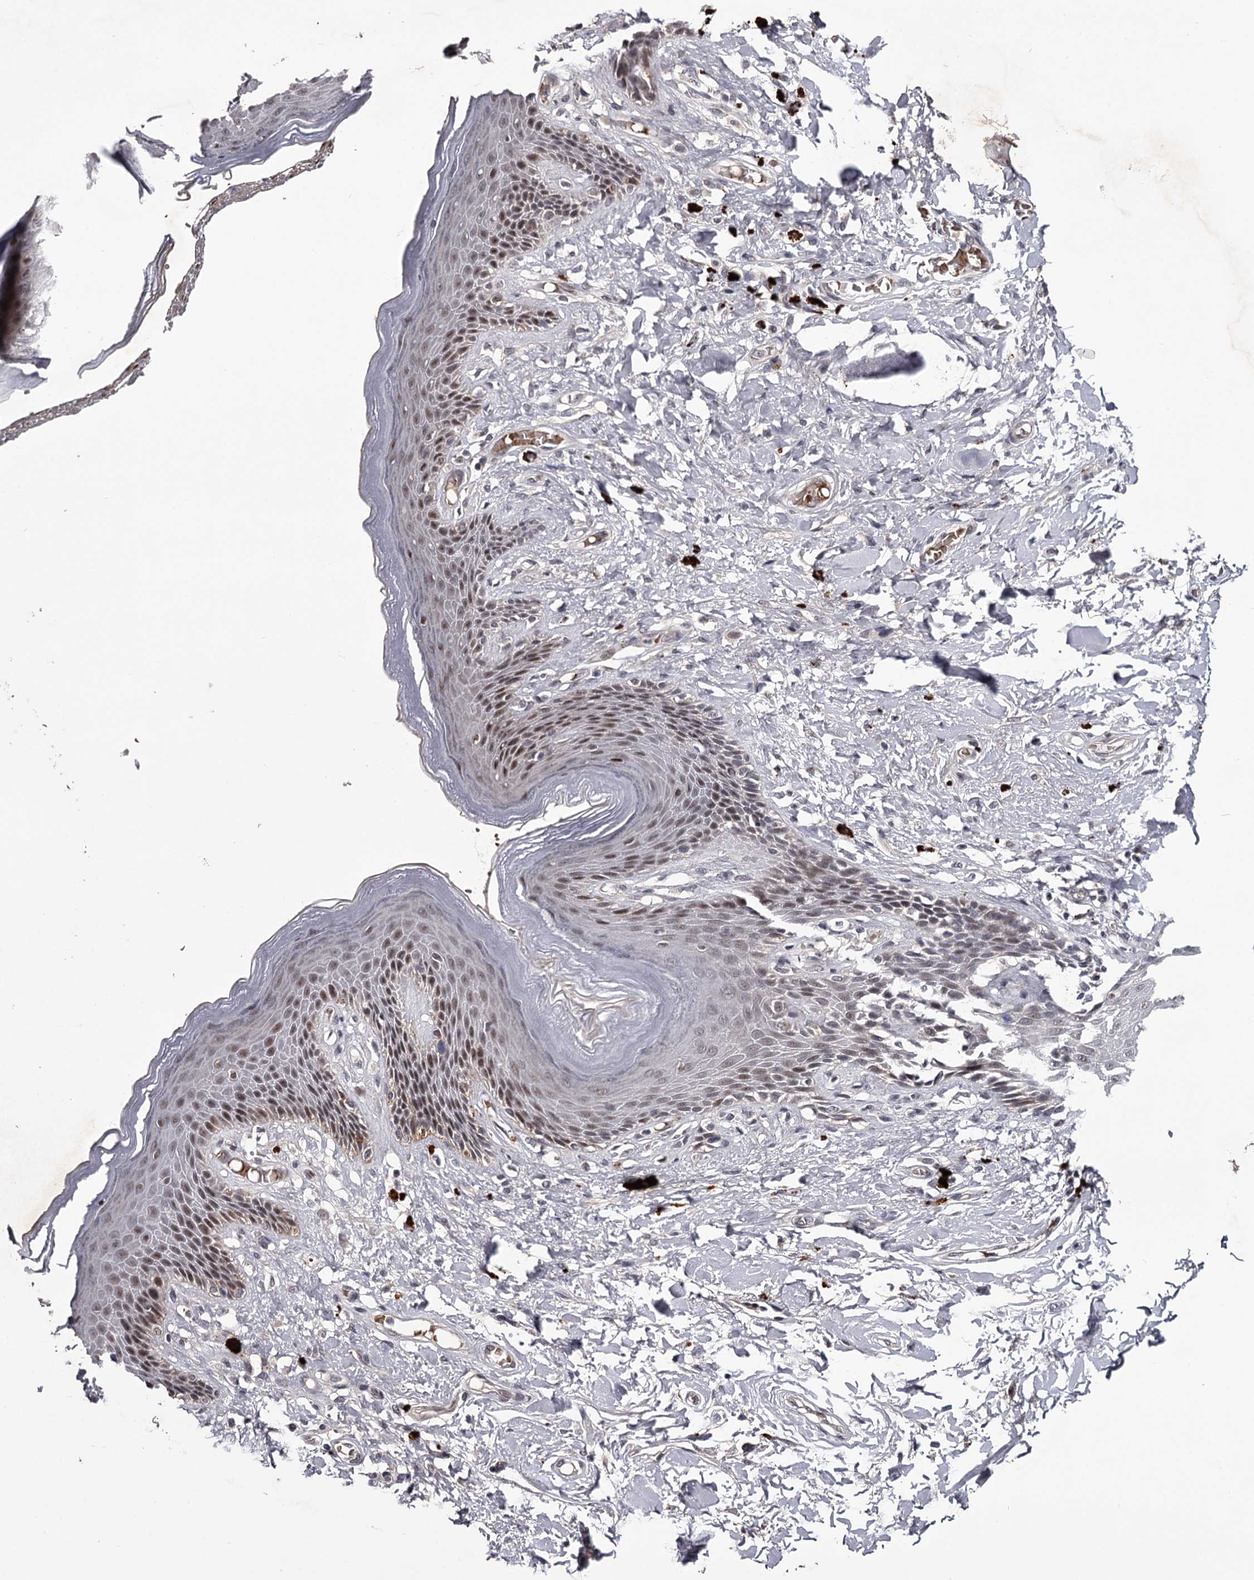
{"staining": {"intensity": "moderate", "quantity": "25%-75%", "location": "nuclear"}, "tissue": "skin", "cell_type": "Epidermal cells", "image_type": "normal", "snomed": [{"axis": "morphology", "description": "Normal tissue, NOS"}, {"axis": "topography", "description": "Anal"}], "caption": "Protein analysis of benign skin demonstrates moderate nuclear positivity in approximately 25%-75% of epidermal cells. Nuclei are stained in blue.", "gene": "RNF44", "patient": {"sex": "female", "age": 78}}